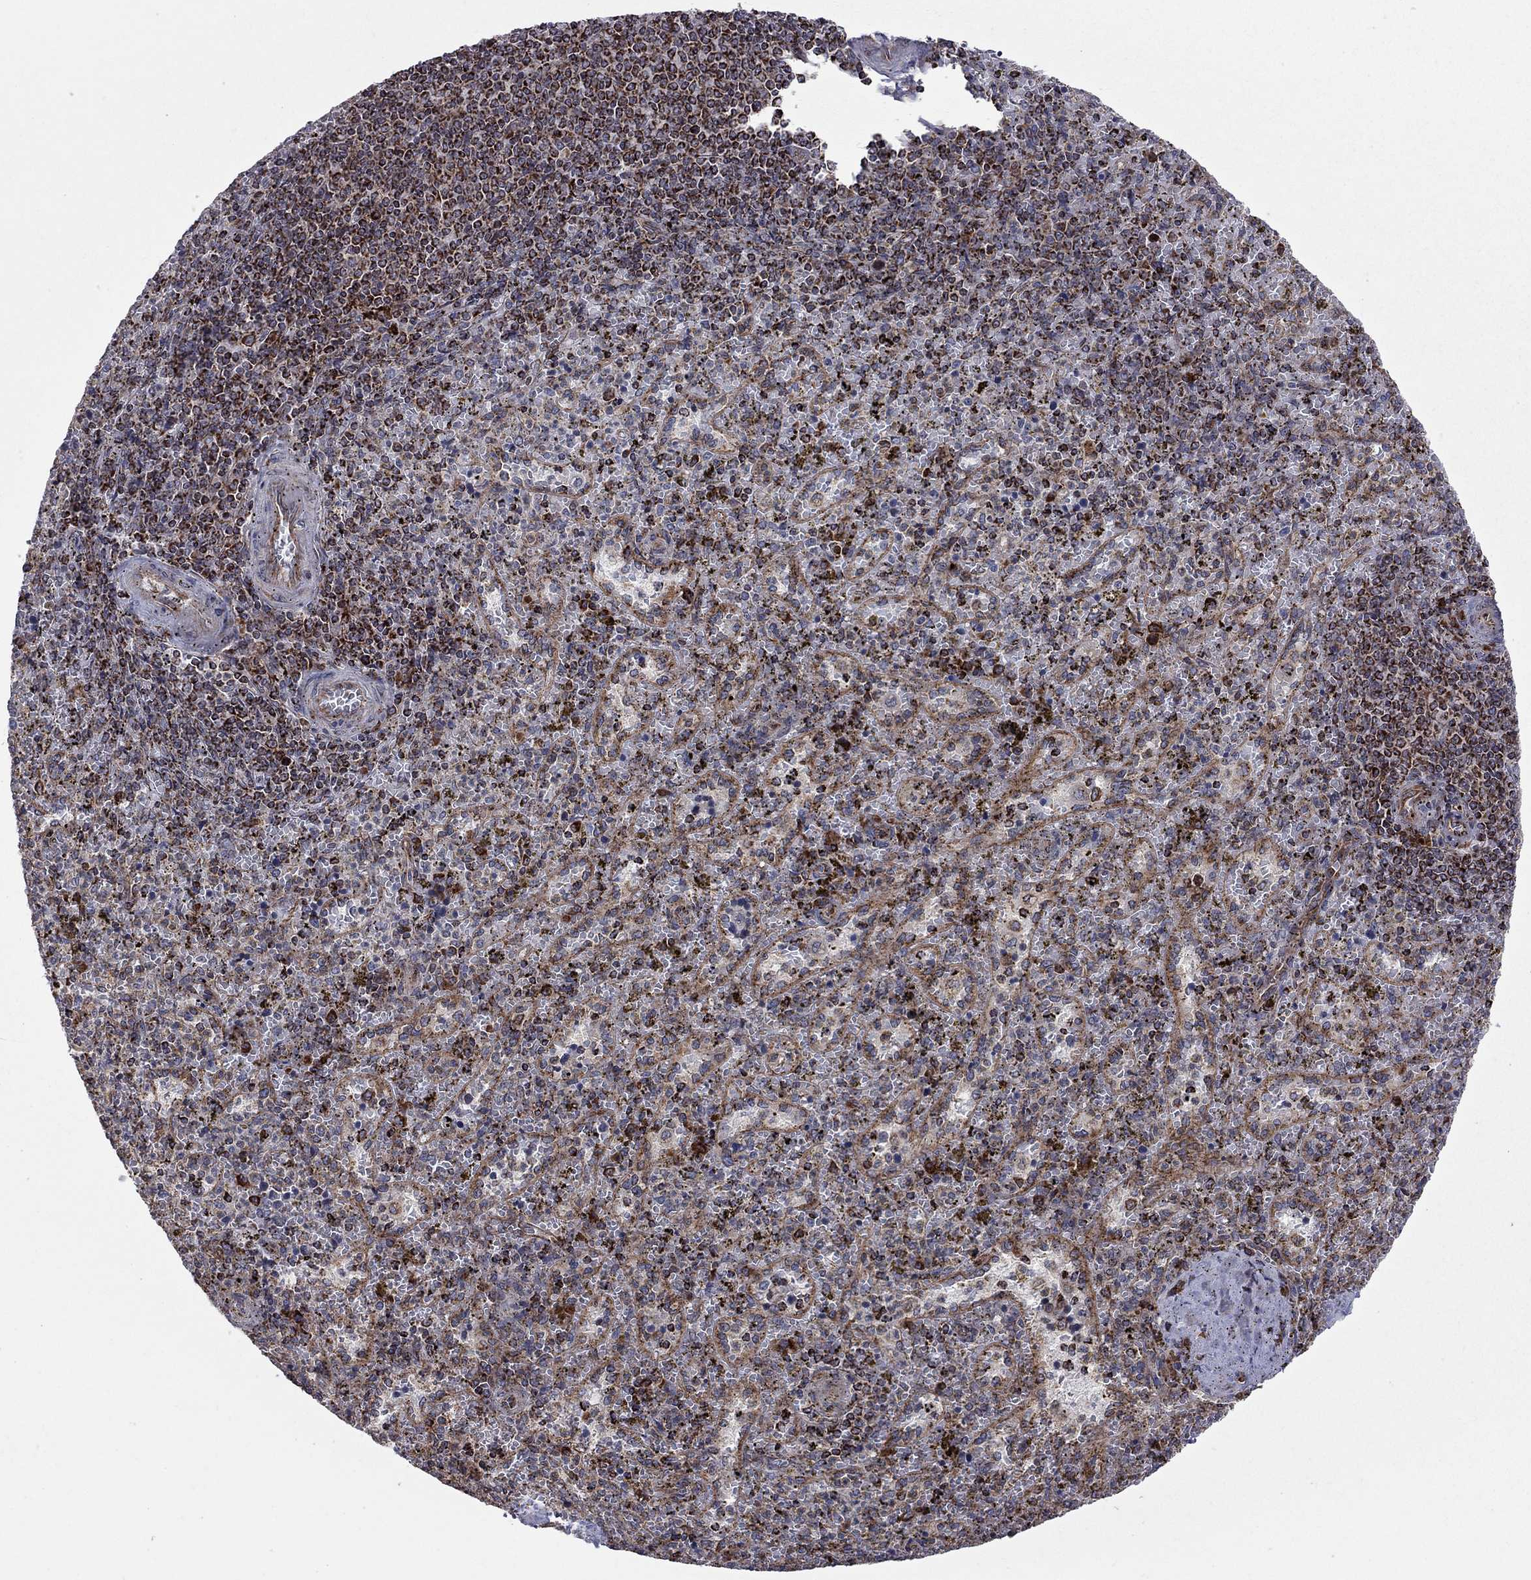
{"staining": {"intensity": "strong", "quantity": "25%-75%", "location": "cytoplasmic/membranous"}, "tissue": "spleen", "cell_type": "Cells in red pulp", "image_type": "normal", "snomed": [{"axis": "morphology", "description": "Normal tissue, NOS"}, {"axis": "topography", "description": "Spleen"}], "caption": "Benign spleen was stained to show a protein in brown. There is high levels of strong cytoplasmic/membranous staining in approximately 25%-75% of cells in red pulp. Using DAB (3,3'-diaminobenzidine) (brown) and hematoxylin (blue) stains, captured at high magnification using brightfield microscopy.", "gene": "CLPTM1", "patient": {"sex": "female", "age": 50}}